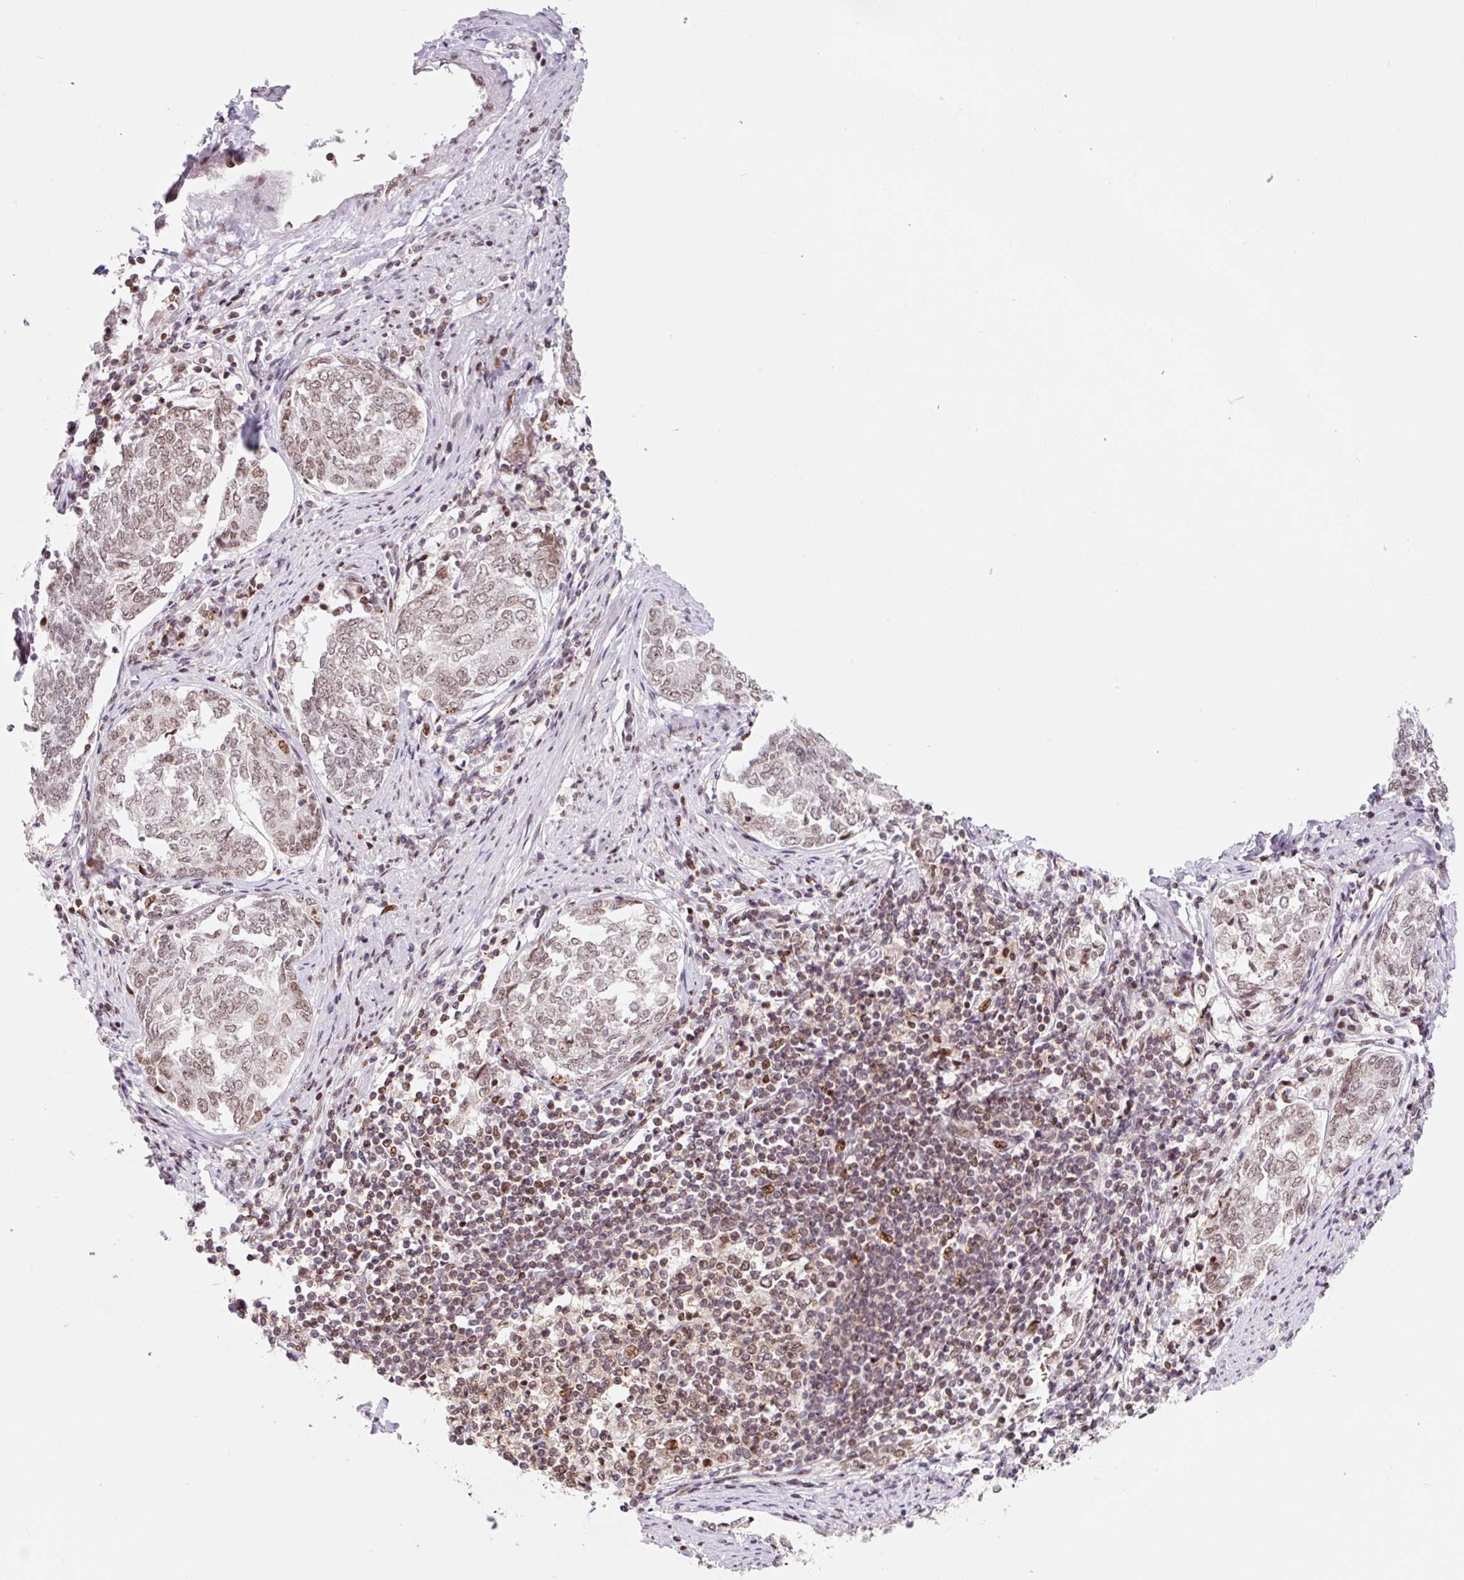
{"staining": {"intensity": "moderate", "quantity": ">75%", "location": "nuclear"}, "tissue": "endometrial cancer", "cell_type": "Tumor cells", "image_type": "cancer", "snomed": [{"axis": "morphology", "description": "Adenocarcinoma, NOS"}, {"axis": "topography", "description": "Endometrium"}], "caption": "IHC (DAB) staining of human endometrial adenocarcinoma displays moderate nuclear protein staining in approximately >75% of tumor cells.", "gene": "CCNL2", "patient": {"sex": "female", "age": 80}}